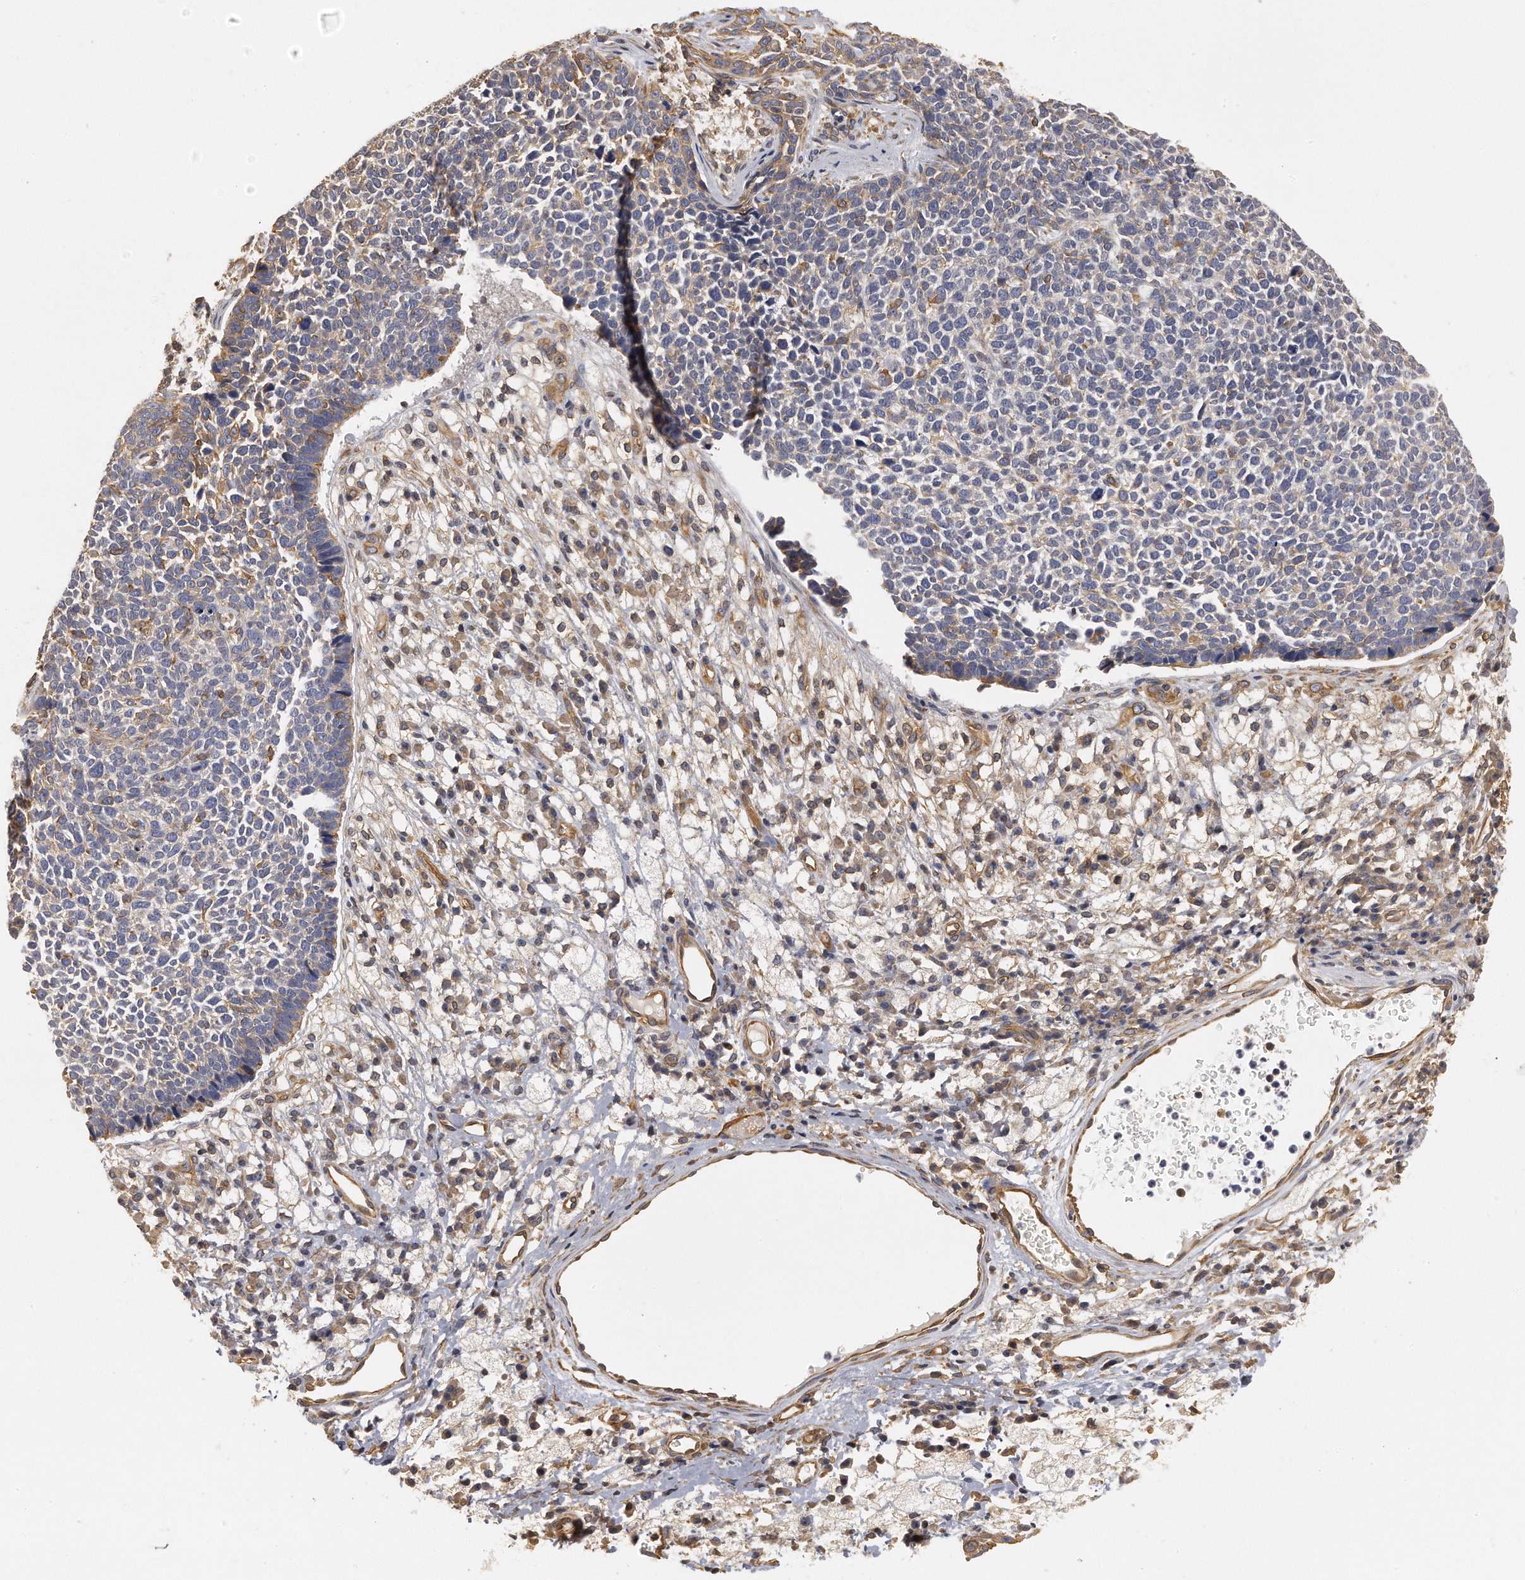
{"staining": {"intensity": "moderate", "quantity": "<25%", "location": "cytoplasmic/membranous"}, "tissue": "skin cancer", "cell_type": "Tumor cells", "image_type": "cancer", "snomed": [{"axis": "morphology", "description": "Basal cell carcinoma"}, {"axis": "topography", "description": "Skin"}], "caption": "About <25% of tumor cells in human skin basal cell carcinoma demonstrate moderate cytoplasmic/membranous protein staining as visualized by brown immunohistochemical staining.", "gene": "CHST7", "patient": {"sex": "female", "age": 84}}